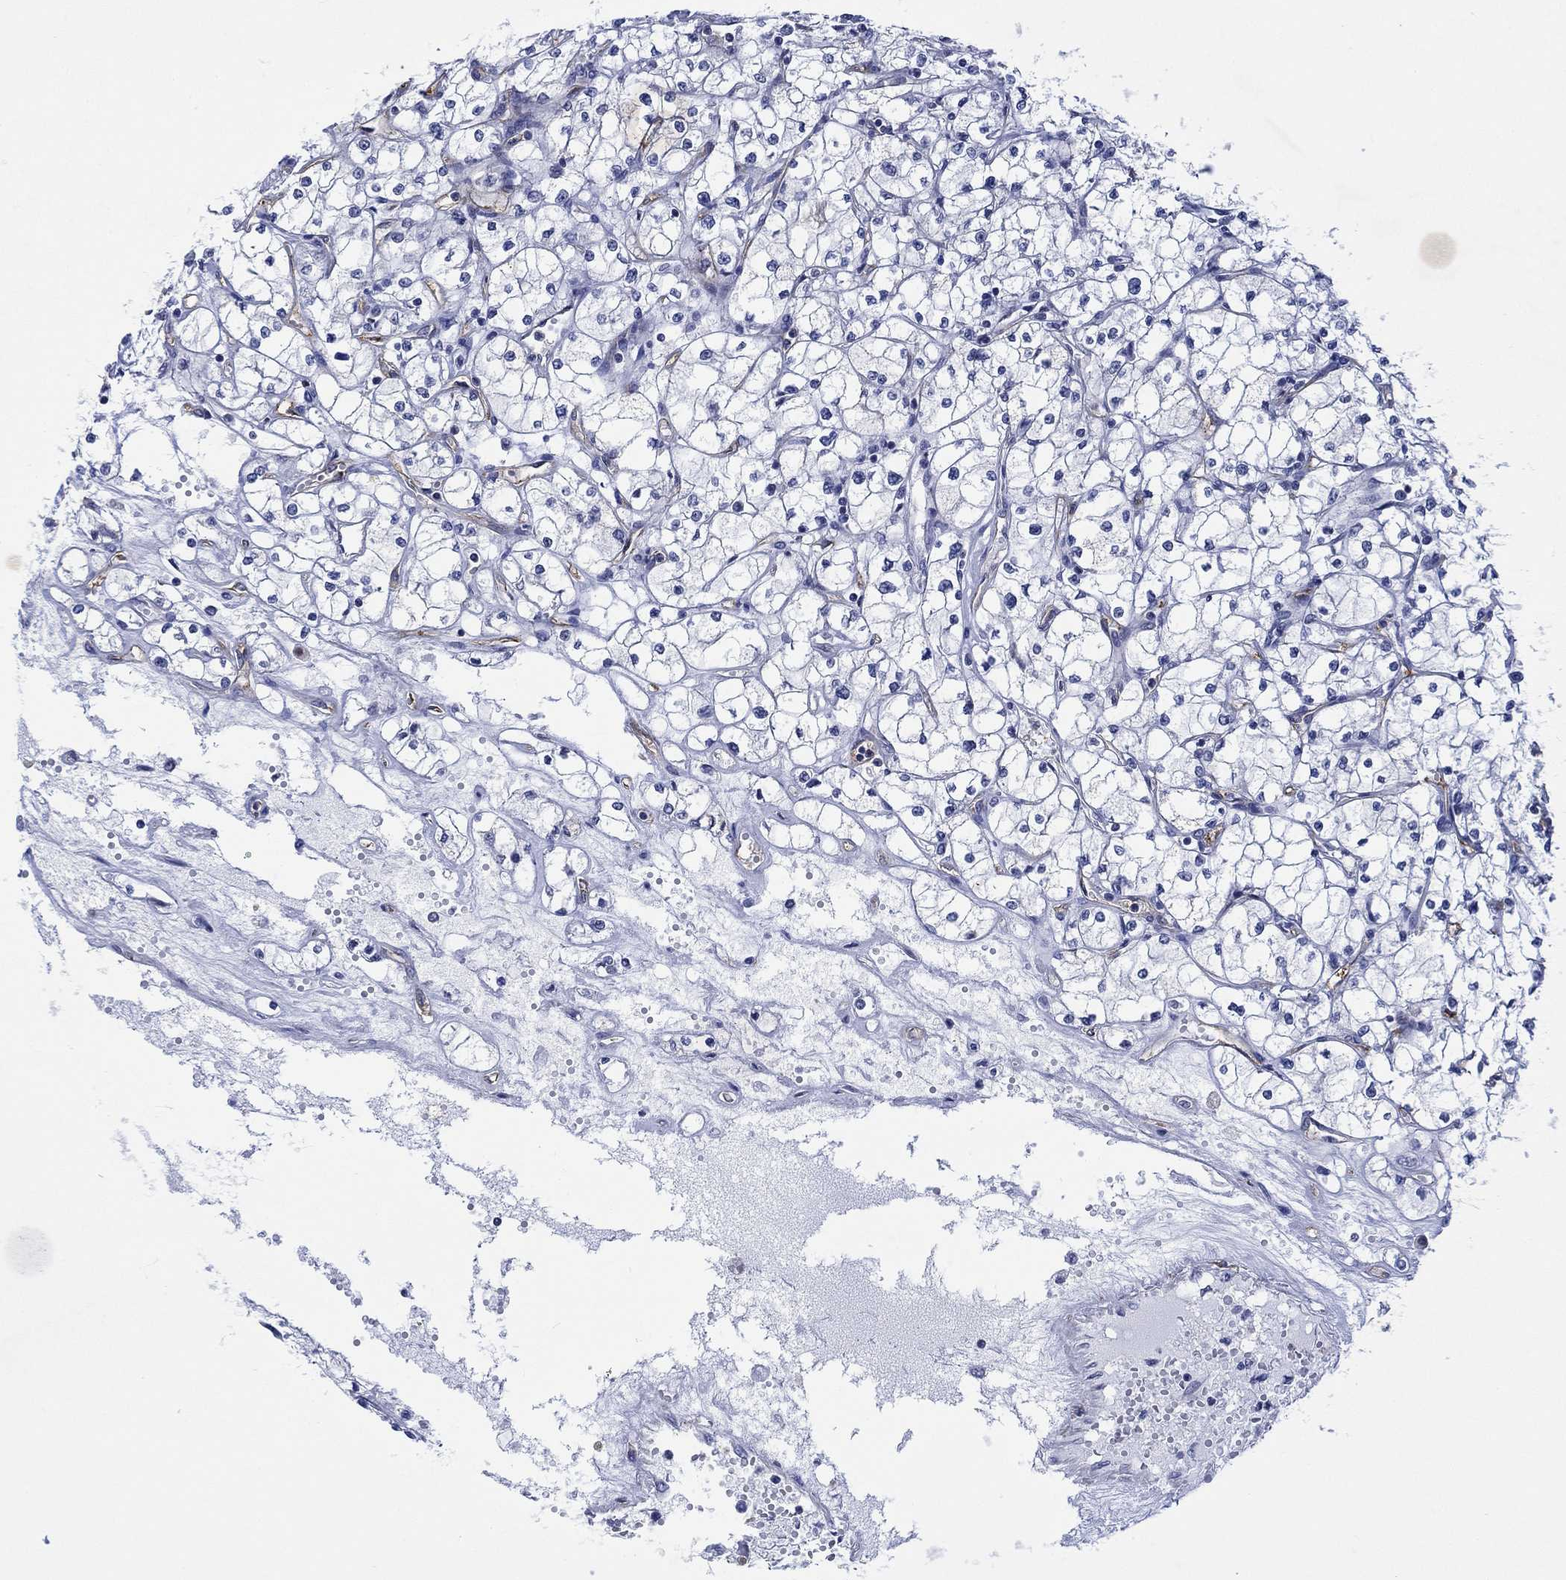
{"staining": {"intensity": "negative", "quantity": "none", "location": "none"}, "tissue": "renal cancer", "cell_type": "Tumor cells", "image_type": "cancer", "snomed": [{"axis": "morphology", "description": "Adenocarcinoma, NOS"}, {"axis": "topography", "description": "Kidney"}], "caption": "Adenocarcinoma (renal) stained for a protein using immunohistochemistry (IHC) displays no positivity tumor cells.", "gene": "AGRP", "patient": {"sex": "male", "age": 67}}